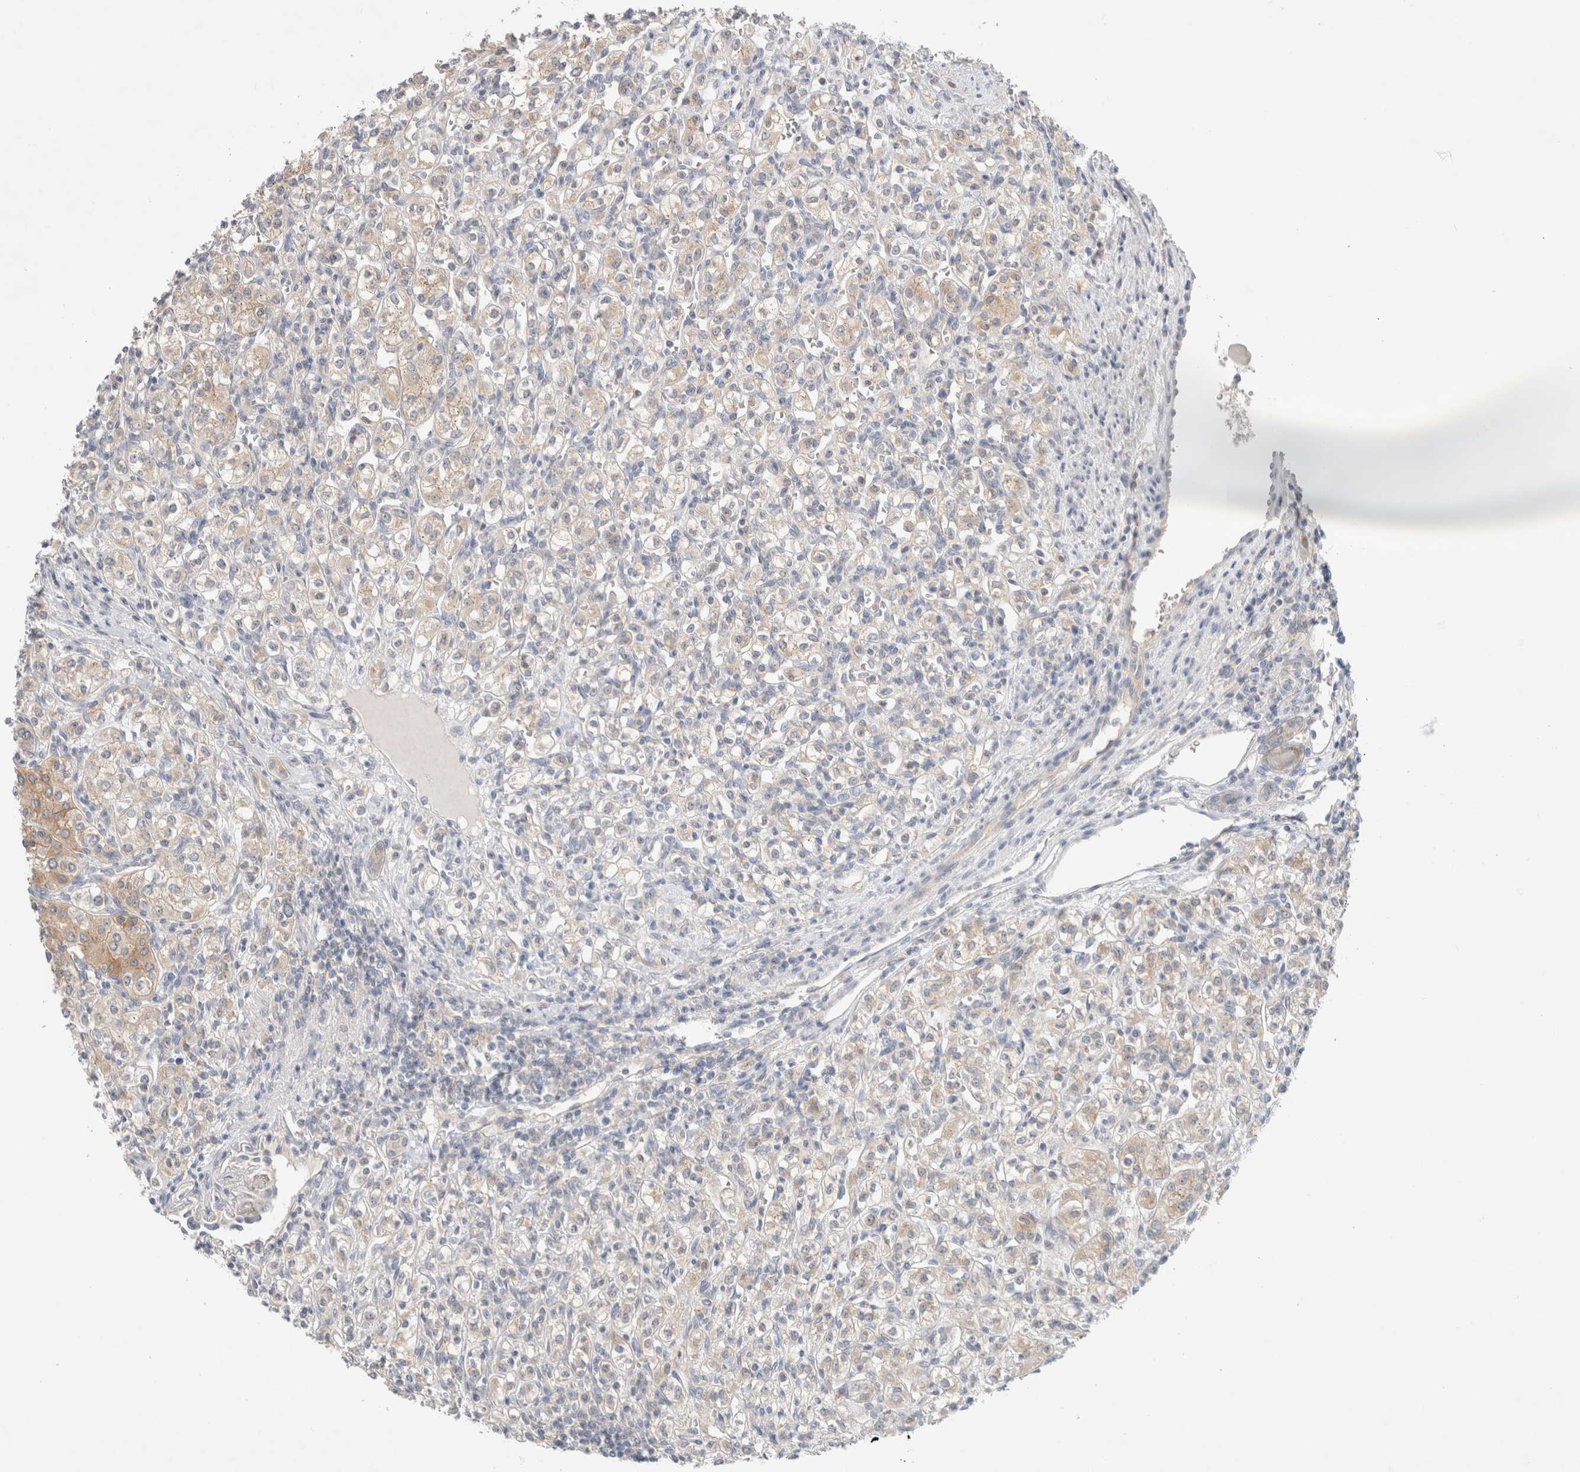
{"staining": {"intensity": "weak", "quantity": ">75%", "location": "cytoplasmic/membranous"}, "tissue": "renal cancer", "cell_type": "Tumor cells", "image_type": "cancer", "snomed": [{"axis": "morphology", "description": "Adenocarcinoma, NOS"}, {"axis": "topography", "description": "Kidney"}], "caption": "DAB (3,3'-diaminobenzidine) immunohistochemical staining of human adenocarcinoma (renal) displays weak cytoplasmic/membranous protein positivity in about >75% of tumor cells.", "gene": "SDR16C5", "patient": {"sex": "male", "age": 77}}